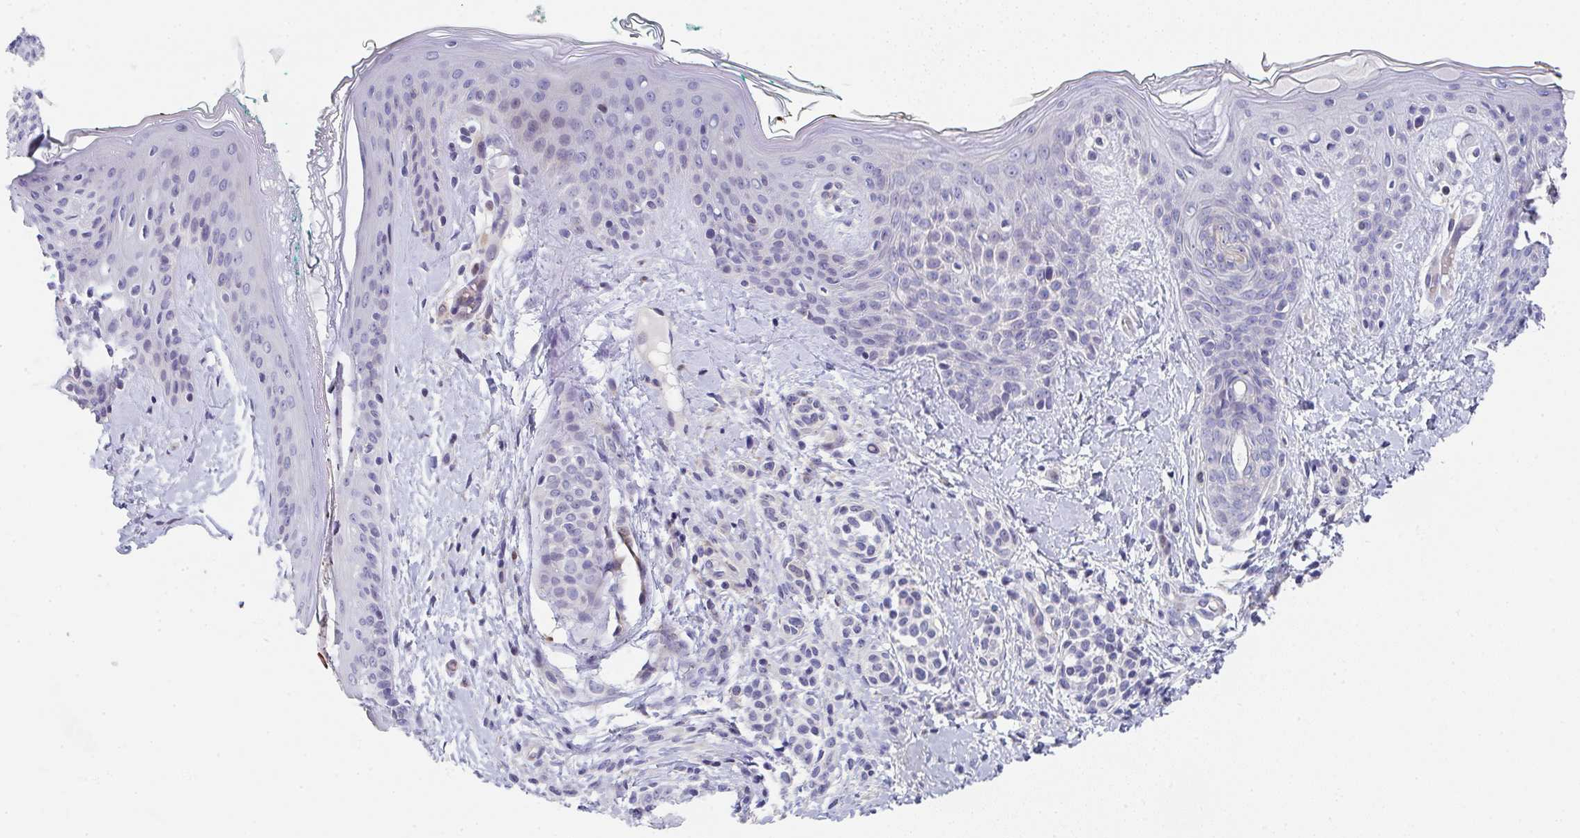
{"staining": {"intensity": "negative", "quantity": "none", "location": "none"}, "tissue": "skin", "cell_type": "Fibroblasts", "image_type": "normal", "snomed": [{"axis": "morphology", "description": "Normal tissue, NOS"}, {"axis": "topography", "description": "Skin"}], "caption": "An image of human skin is negative for staining in fibroblasts.", "gene": "KLHL33", "patient": {"sex": "male", "age": 16}}